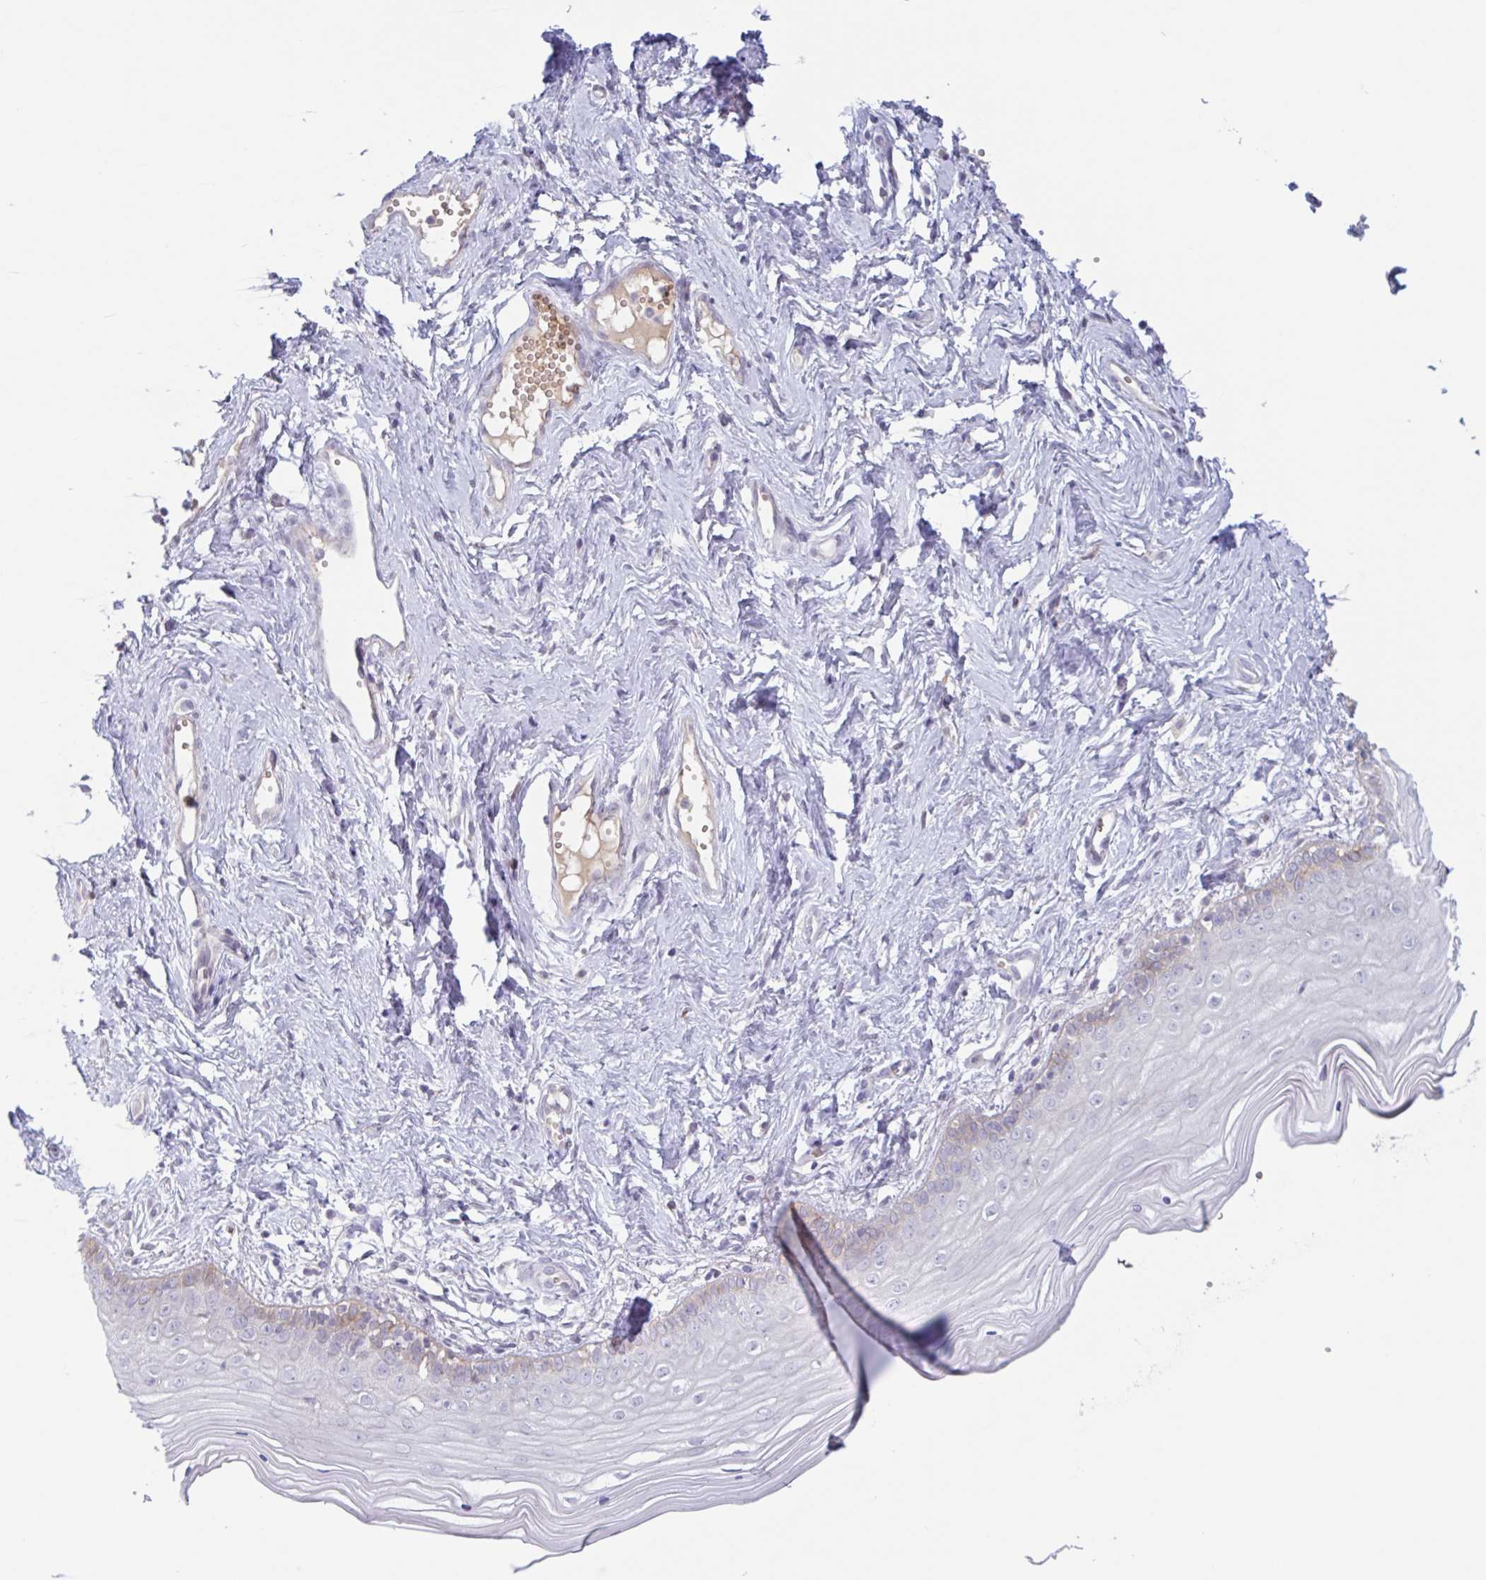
{"staining": {"intensity": "moderate", "quantity": "<25%", "location": "cytoplasmic/membranous"}, "tissue": "vagina", "cell_type": "Squamous epithelial cells", "image_type": "normal", "snomed": [{"axis": "morphology", "description": "Normal tissue, NOS"}, {"axis": "topography", "description": "Vagina"}], "caption": "A high-resolution image shows immunohistochemistry (IHC) staining of unremarkable vagina, which reveals moderate cytoplasmic/membranous expression in about <25% of squamous epithelial cells. (Stains: DAB (3,3'-diaminobenzidine) in brown, nuclei in blue, Microscopy: brightfield microscopy at high magnification).", "gene": "RHAG", "patient": {"sex": "female", "age": 38}}